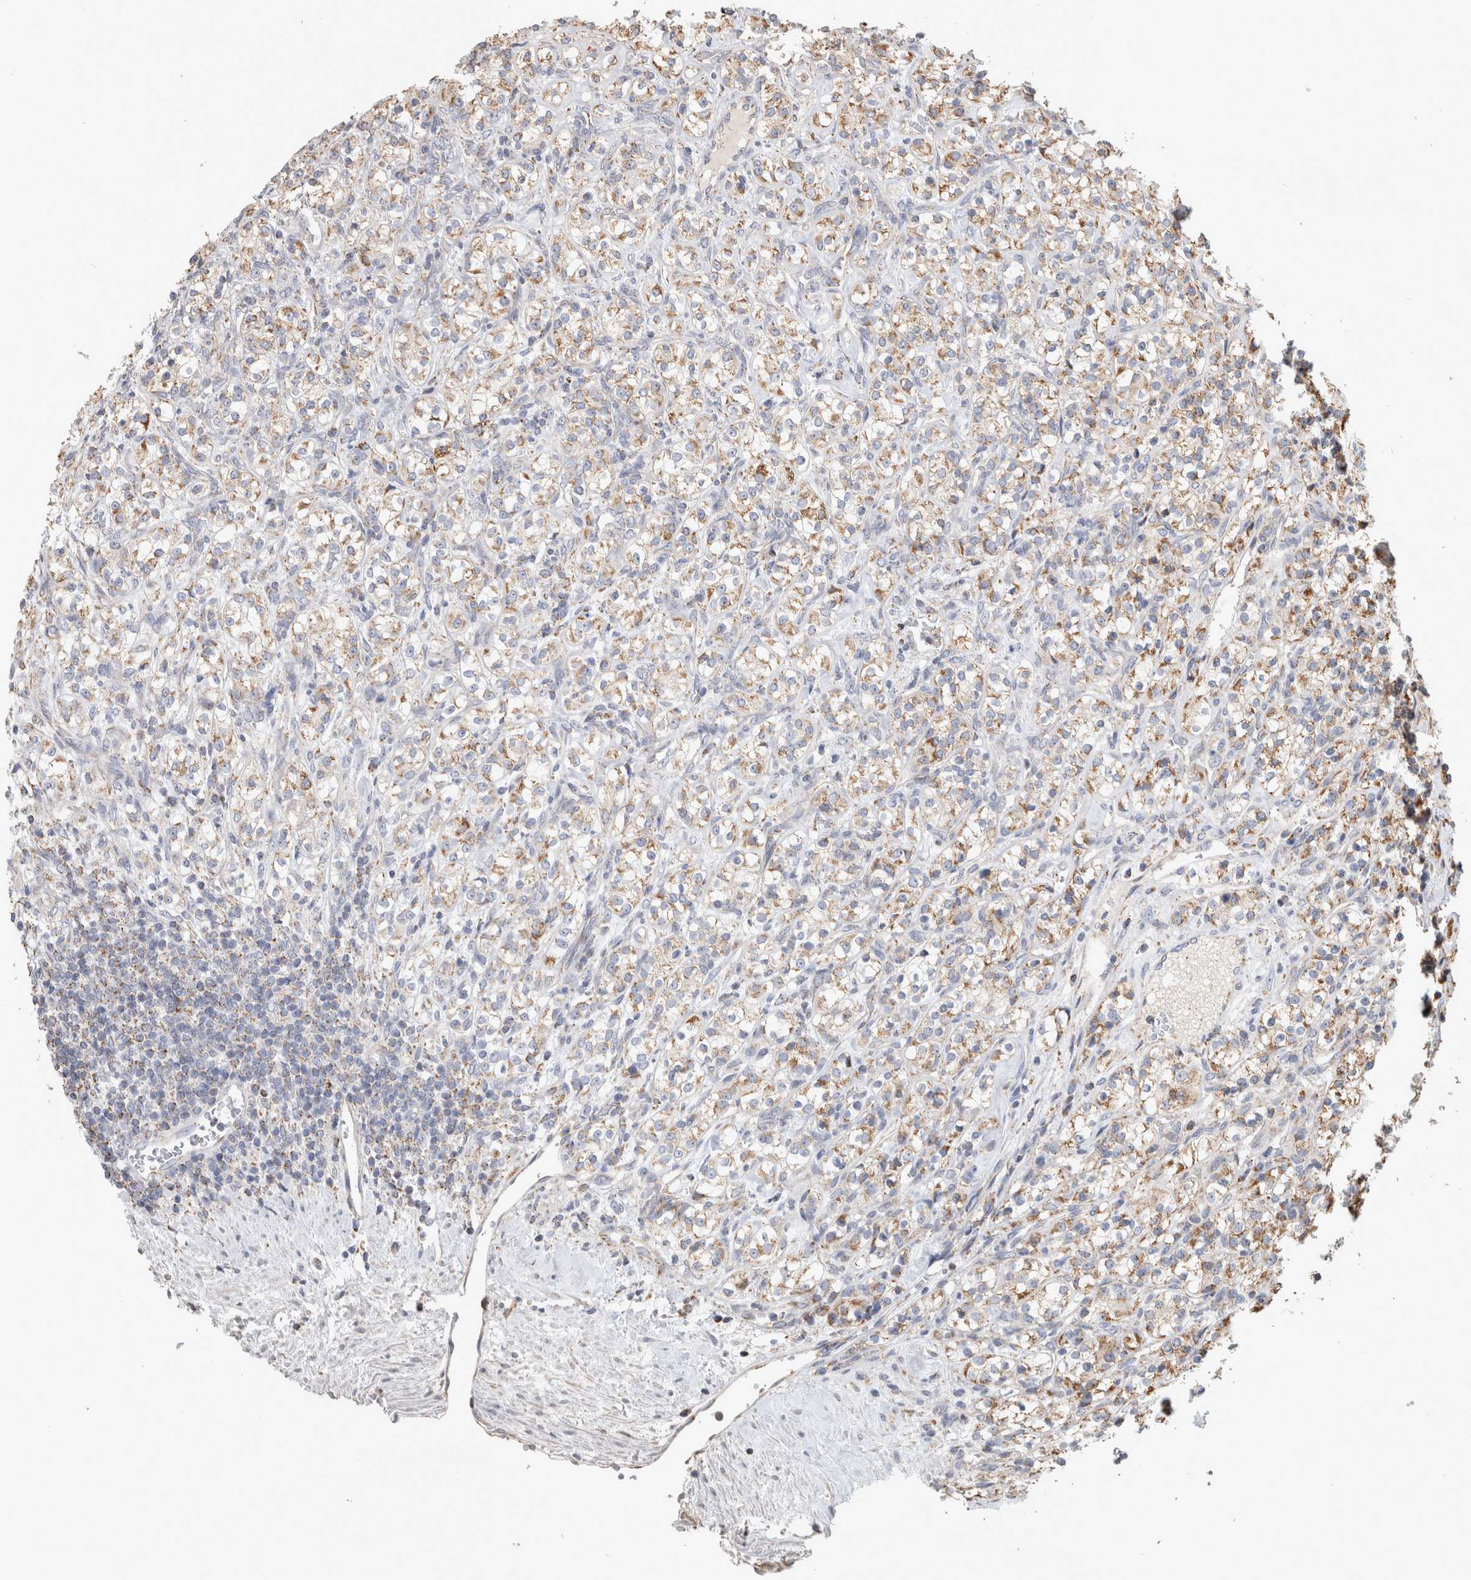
{"staining": {"intensity": "weak", "quantity": ">75%", "location": "cytoplasmic/membranous"}, "tissue": "renal cancer", "cell_type": "Tumor cells", "image_type": "cancer", "snomed": [{"axis": "morphology", "description": "Adenocarcinoma, NOS"}, {"axis": "topography", "description": "Kidney"}], "caption": "This is a histology image of immunohistochemistry (IHC) staining of adenocarcinoma (renal), which shows weak staining in the cytoplasmic/membranous of tumor cells.", "gene": "ST8SIA1", "patient": {"sex": "male", "age": 77}}